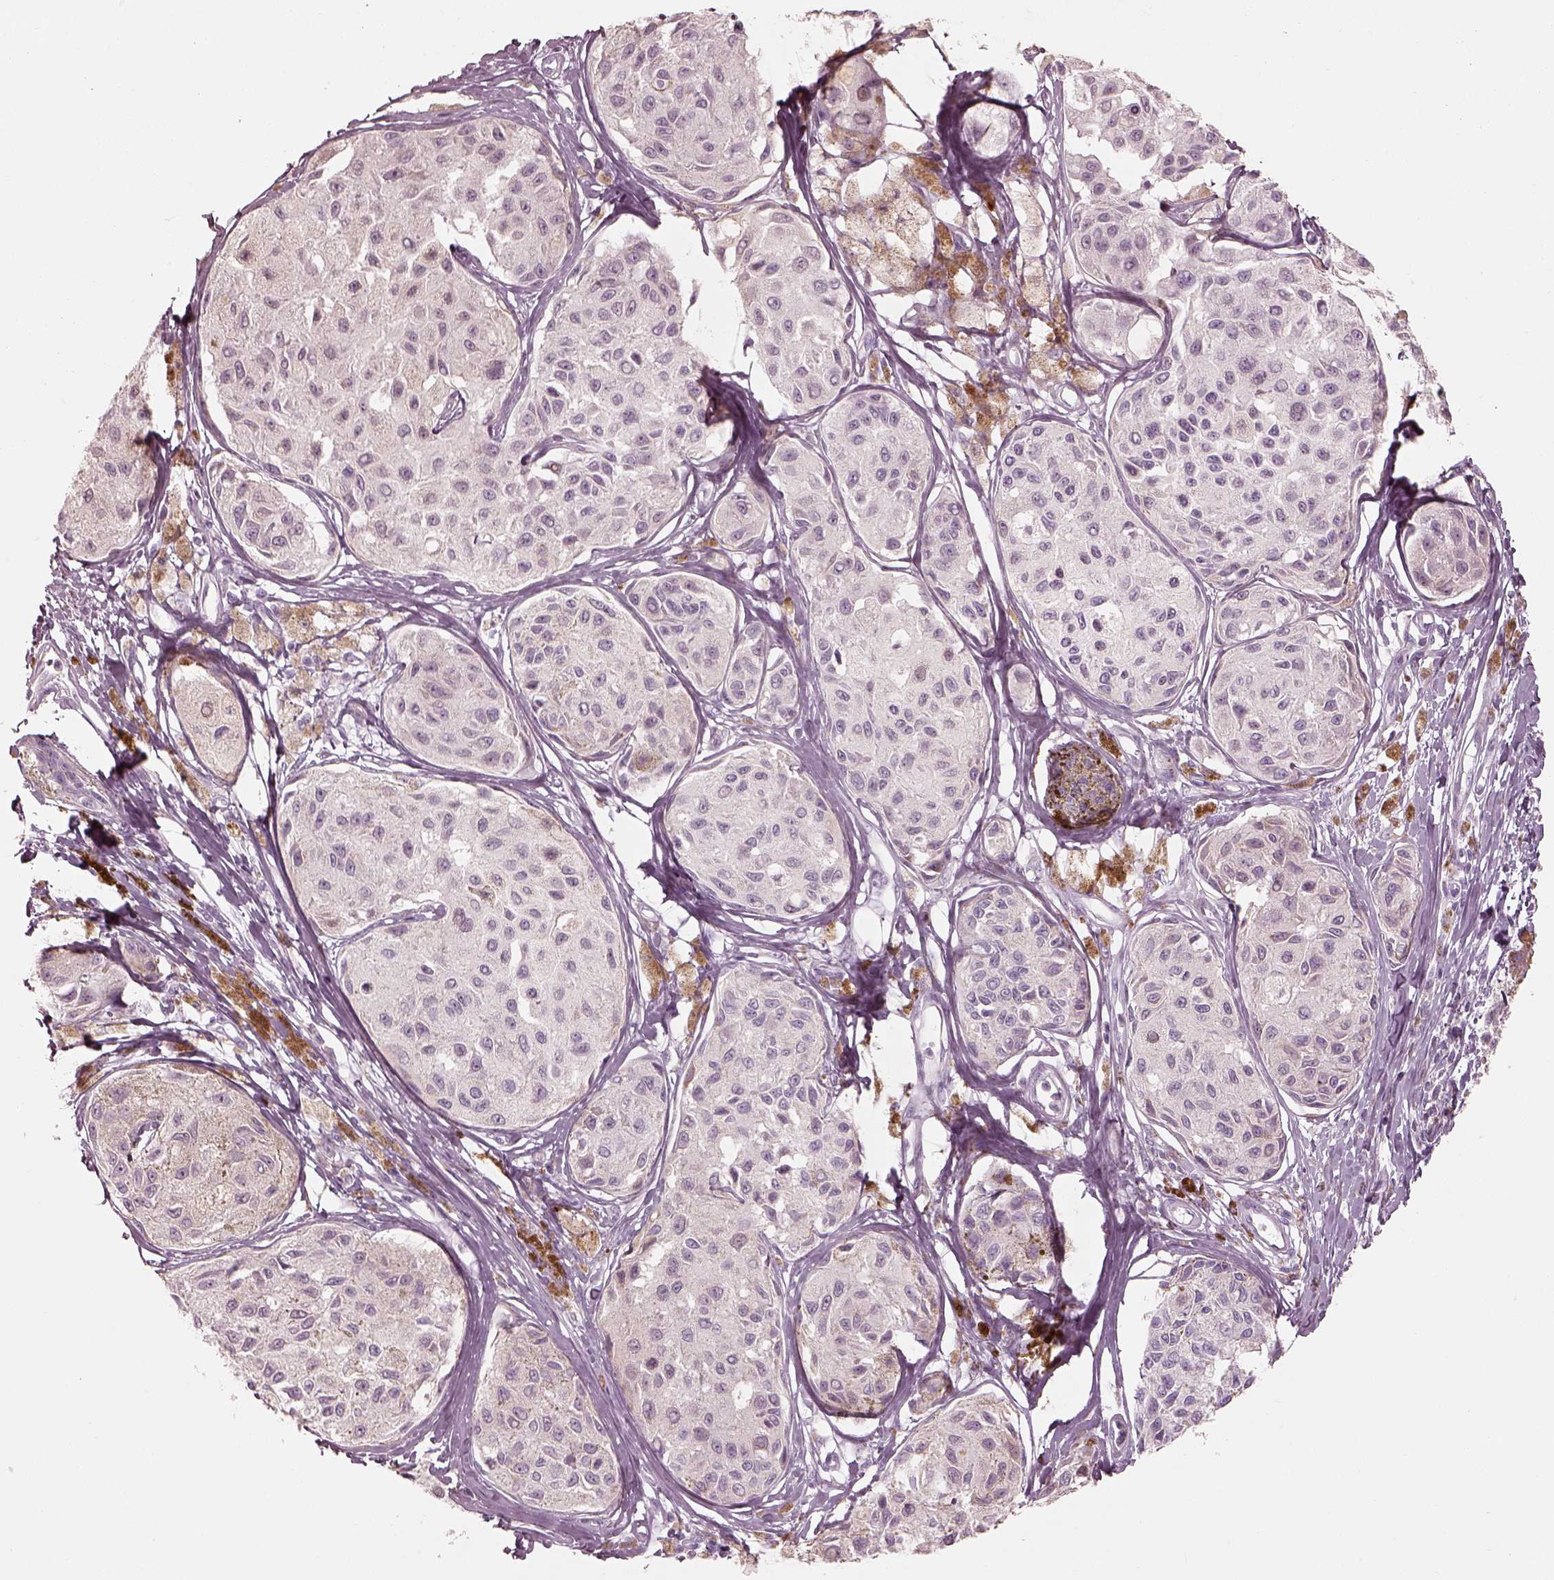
{"staining": {"intensity": "negative", "quantity": "none", "location": "none"}, "tissue": "melanoma", "cell_type": "Tumor cells", "image_type": "cancer", "snomed": [{"axis": "morphology", "description": "Malignant melanoma, NOS"}, {"axis": "topography", "description": "Skin"}], "caption": "The image reveals no significant staining in tumor cells of malignant melanoma.", "gene": "RSPH9", "patient": {"sex": "female", "age": 38}}